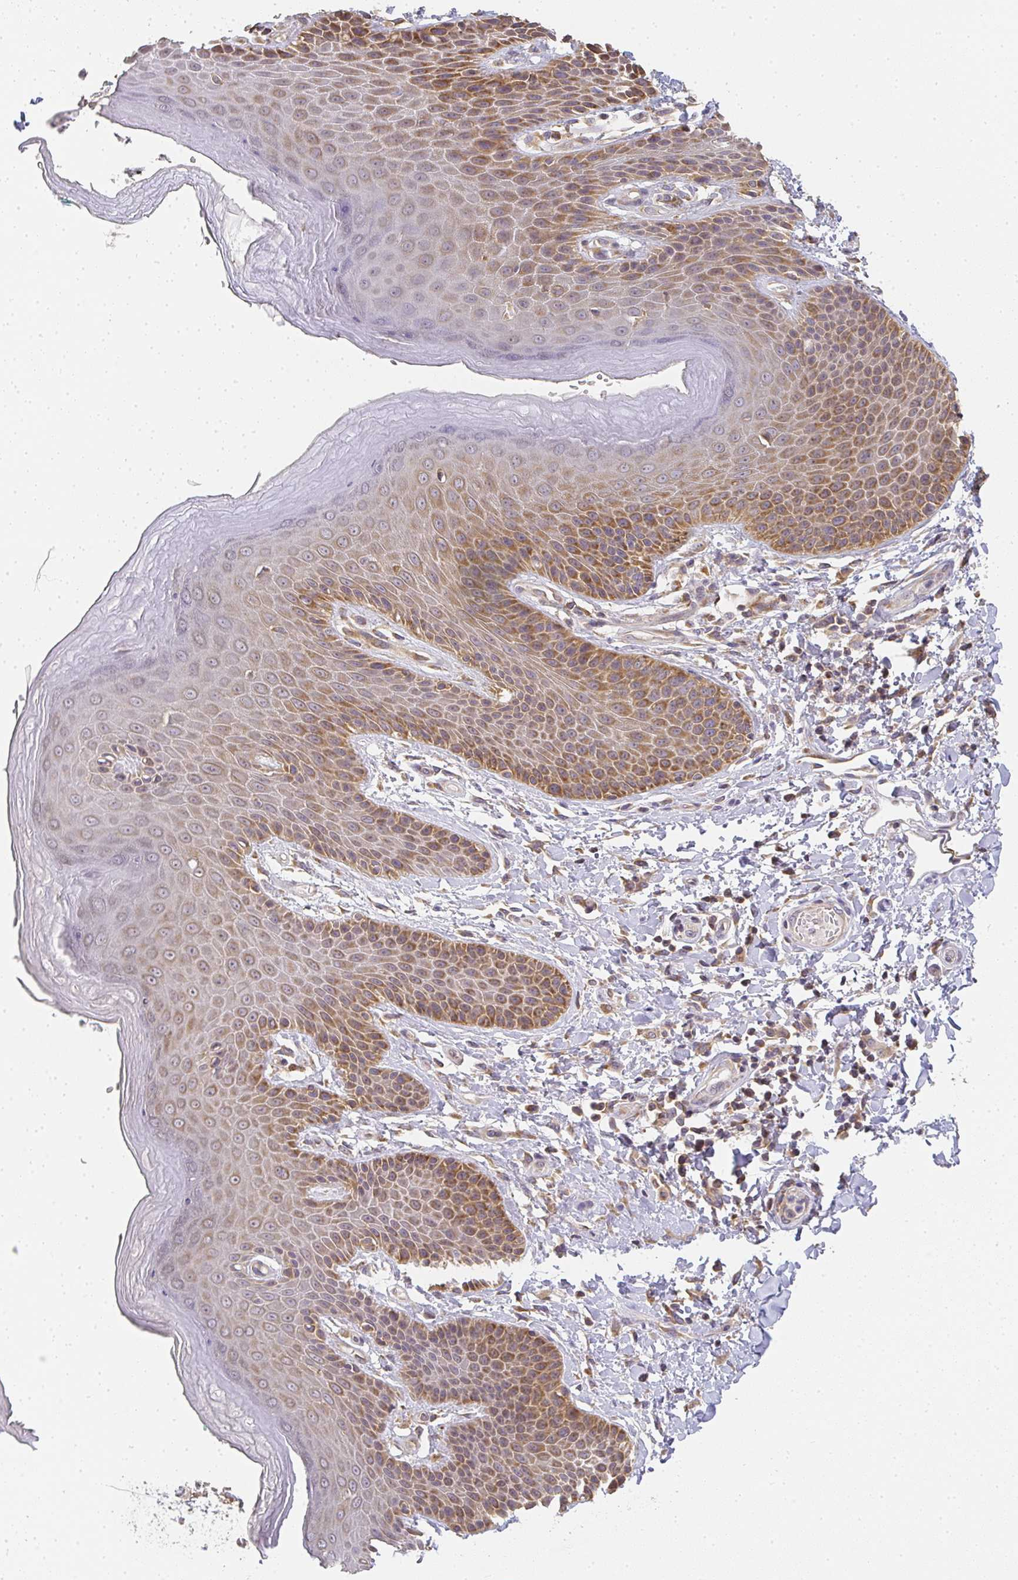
{"staining": {"intensity": "moderate", "quantity": ">75%", "location": "cytoplasmic/membranous"}, "tissue": "skin", "cell_type": "Epidermal cells", "image_type": "normal", "snomed": [{"axis": "morphology", "description": "Normal tissue, NOS"}, {"axis": "topography", "description": "Peripheral nerve tissue"}], "caption": "Human skin stained with a protein marker displays moderate staining in epidermal cells.", "gene": "SLC35B3", "patient": {"sex": "male", "age": 51}}